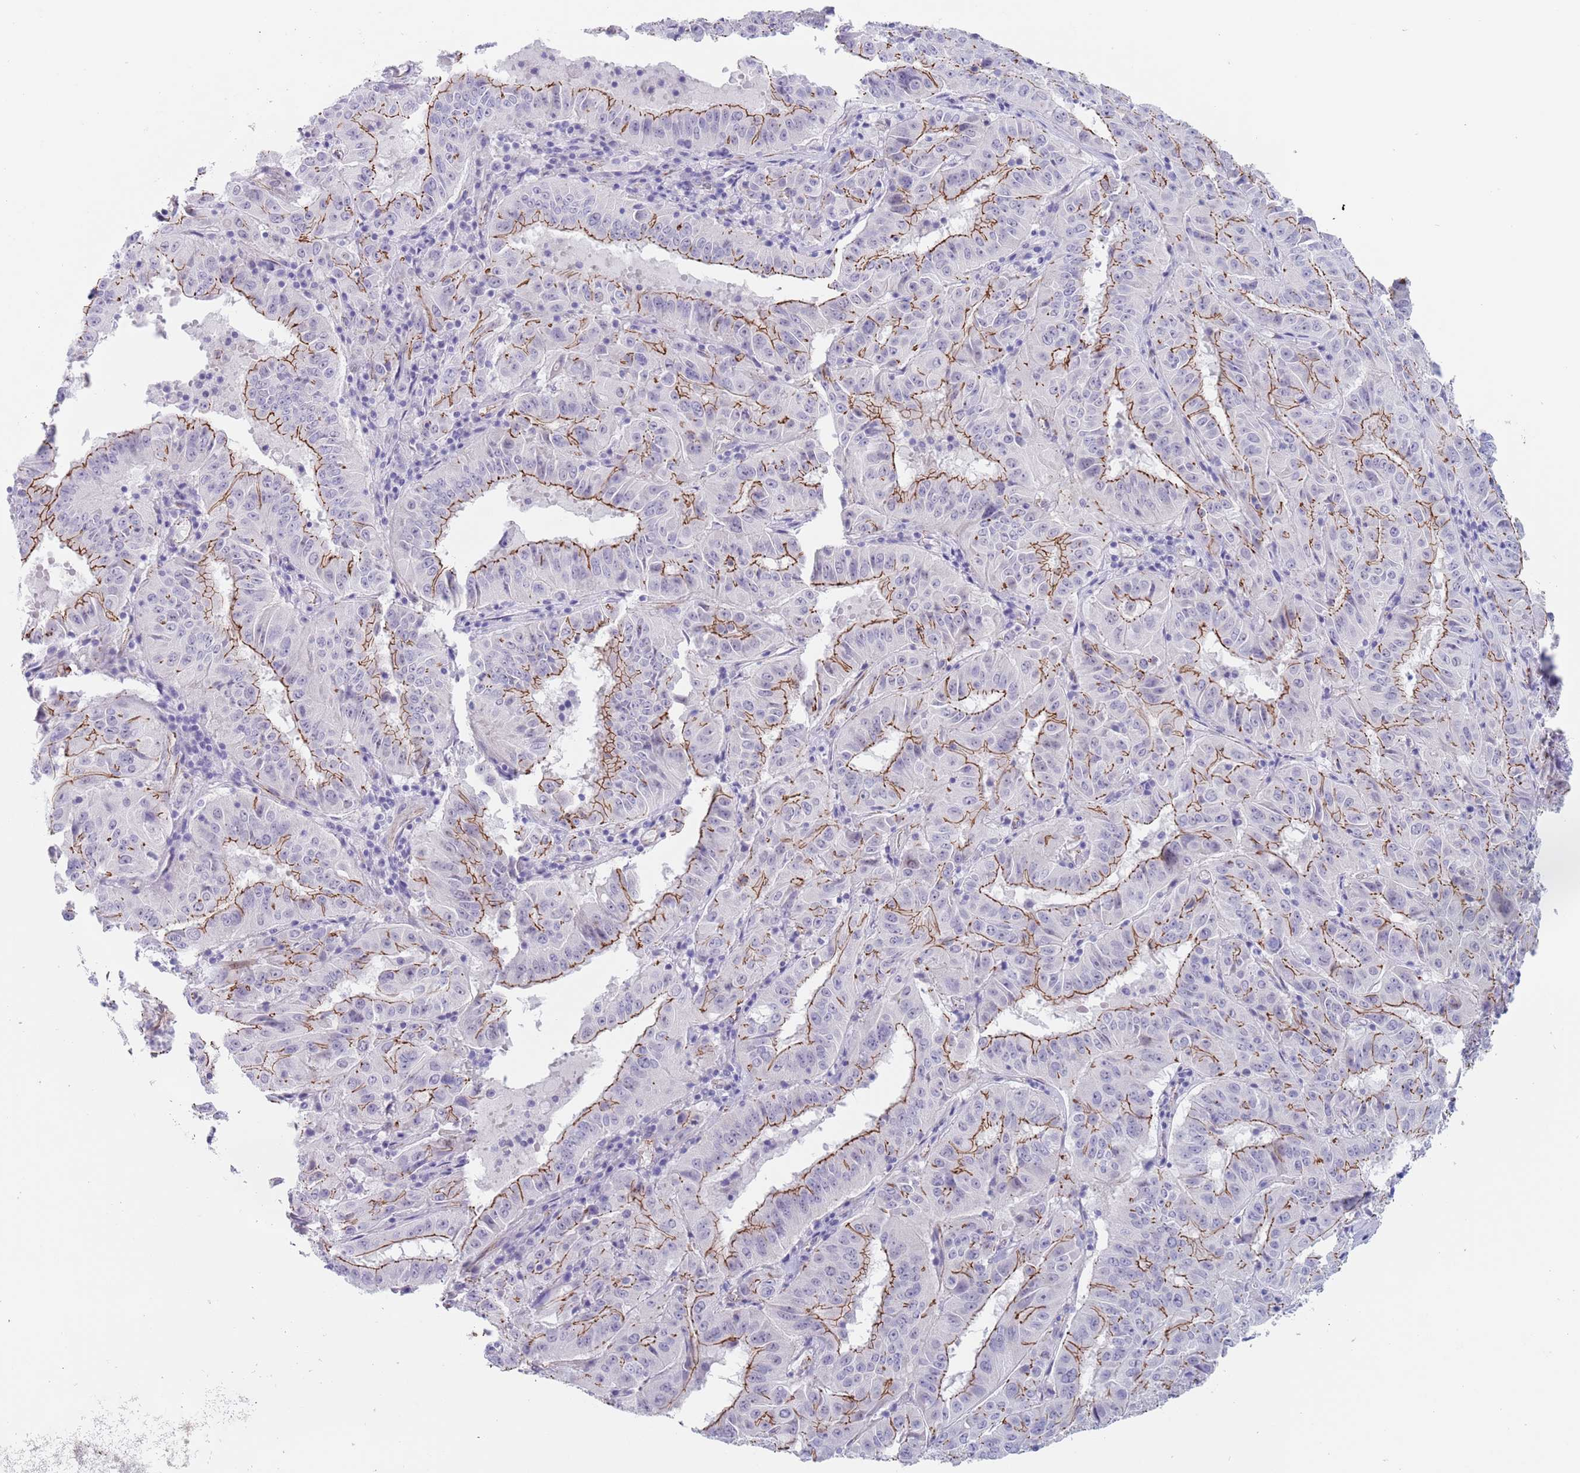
{"staining": {"intensity": "moderate", "quantity": ">75%", "location": "cytoplasmic/membranous"}, "tissue": "pancreatic cancer", "cell_type": "Tumor cells", "image_type": "cancer", "snomed": [{"axis": "morphology", "description": "Adenocarcinoma, NOS"}, {"axis": "topography", "description": "Pancreas"}], "caption": "A high-resolution histopathology image shows immunohistochemistry staining of pancreatic adenocarcinoma, which exhibits moderate cytoplasmic/membranous staining in about >75% of tumor cells.", "gene": "OR5A2", "patient": {"sex": "male", "age": 63}}